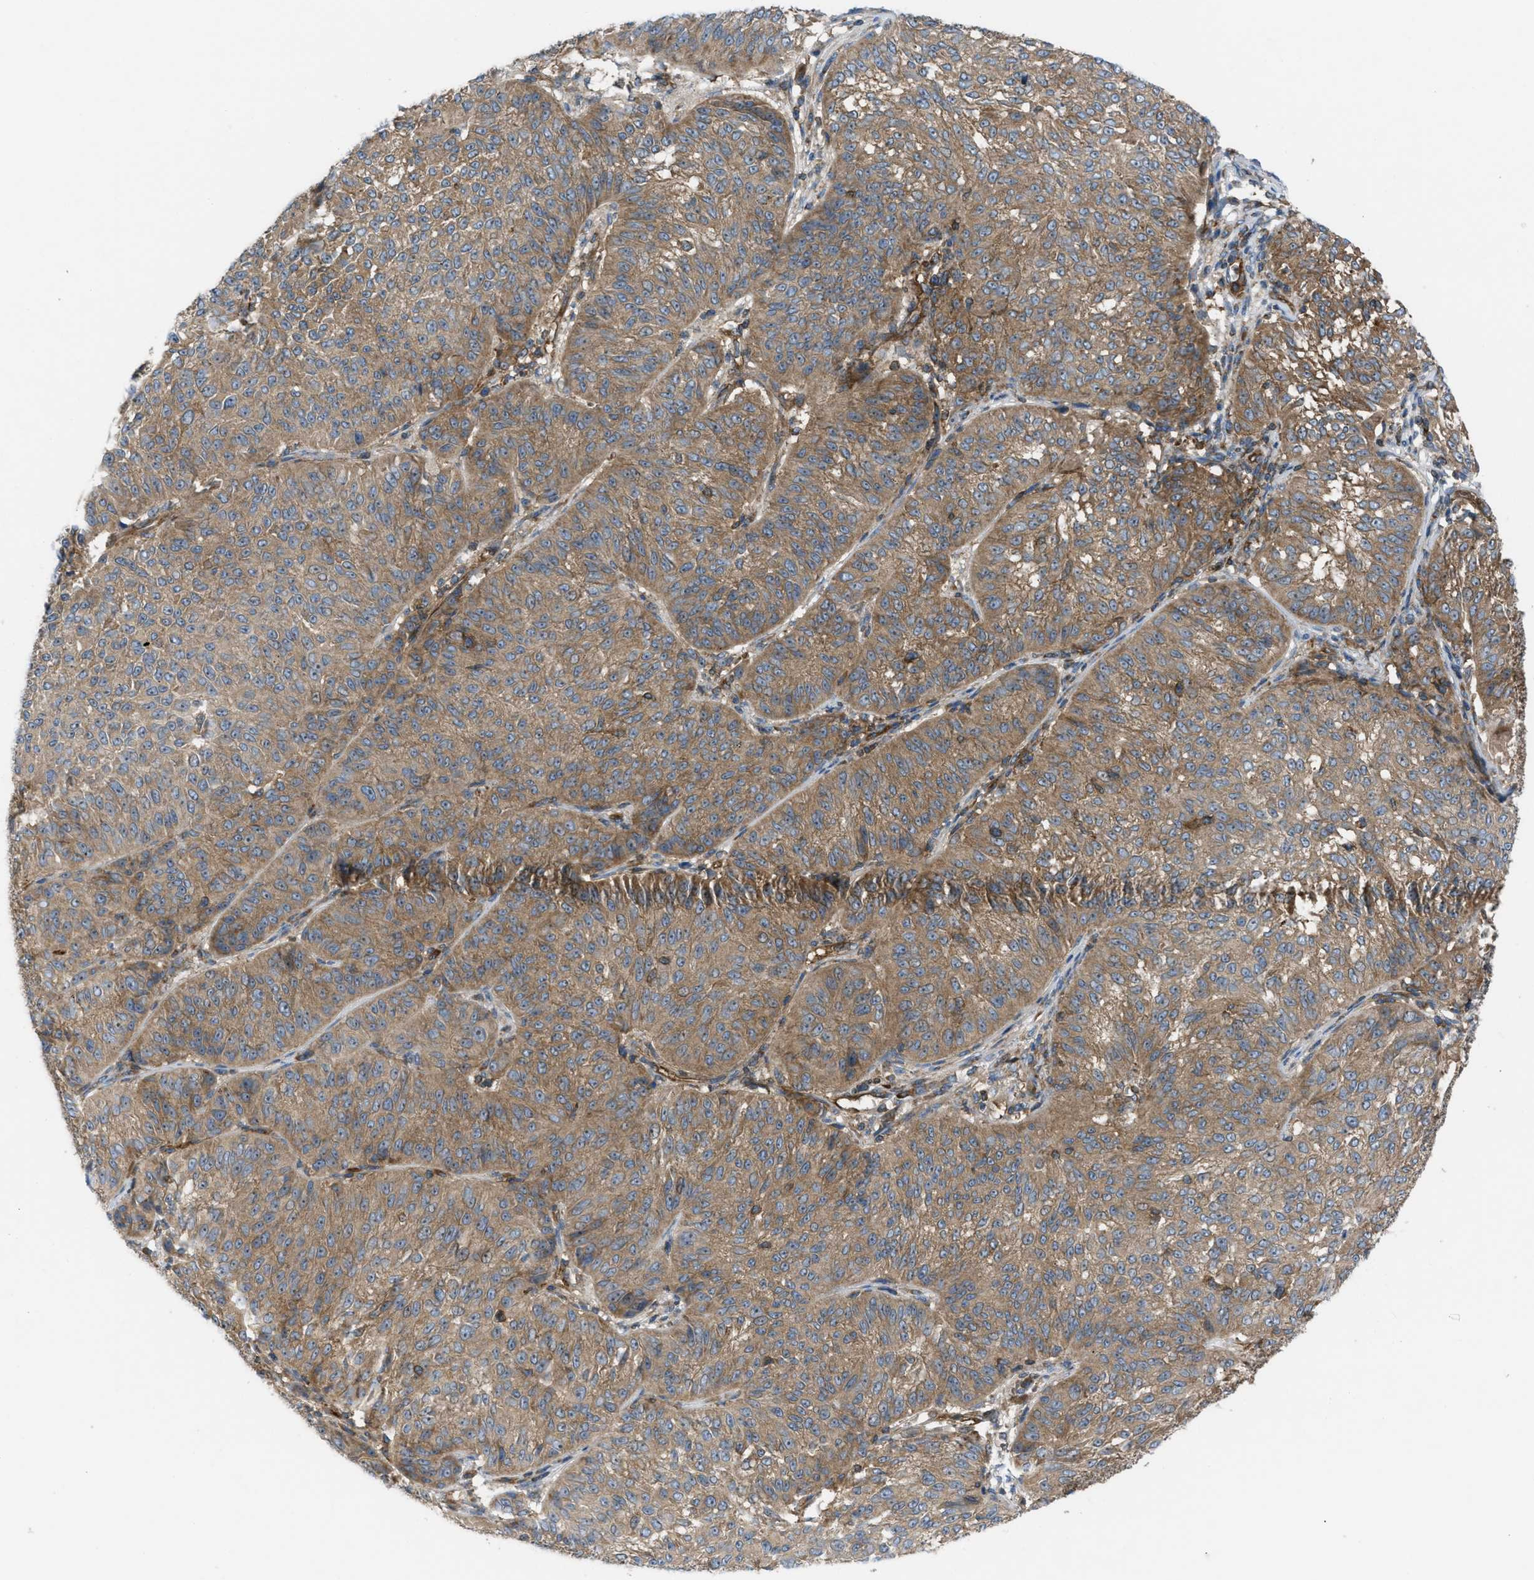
{"staining": {"intensity": "moderate", "quantity": ">75%", "location": "cytoplasmic/membranous"}, "tissue": "melanoma", "cell_type": "Tumor cells", "image_type": "cancer", "snomed": [{"axis": "morphology", "description": "Malignant melanoma, NOS"}, {"axis": "topography", "description": "Skin"}], "caption": "Immunohistochemistry (IHC) staining of melanoma, which demonstrates medium levels of moderate cytoplasmic/membranous staining in approximately >75% of tumor cells indicating moderate cytoplasmic/membranous protein positivity. The staining was performed using DAB (brown) for protein detection and nuclei were counterstained in hematoxylin (blue).", "gene": "ATP2A3", "patient": {"sex": "female", "age": 72}}